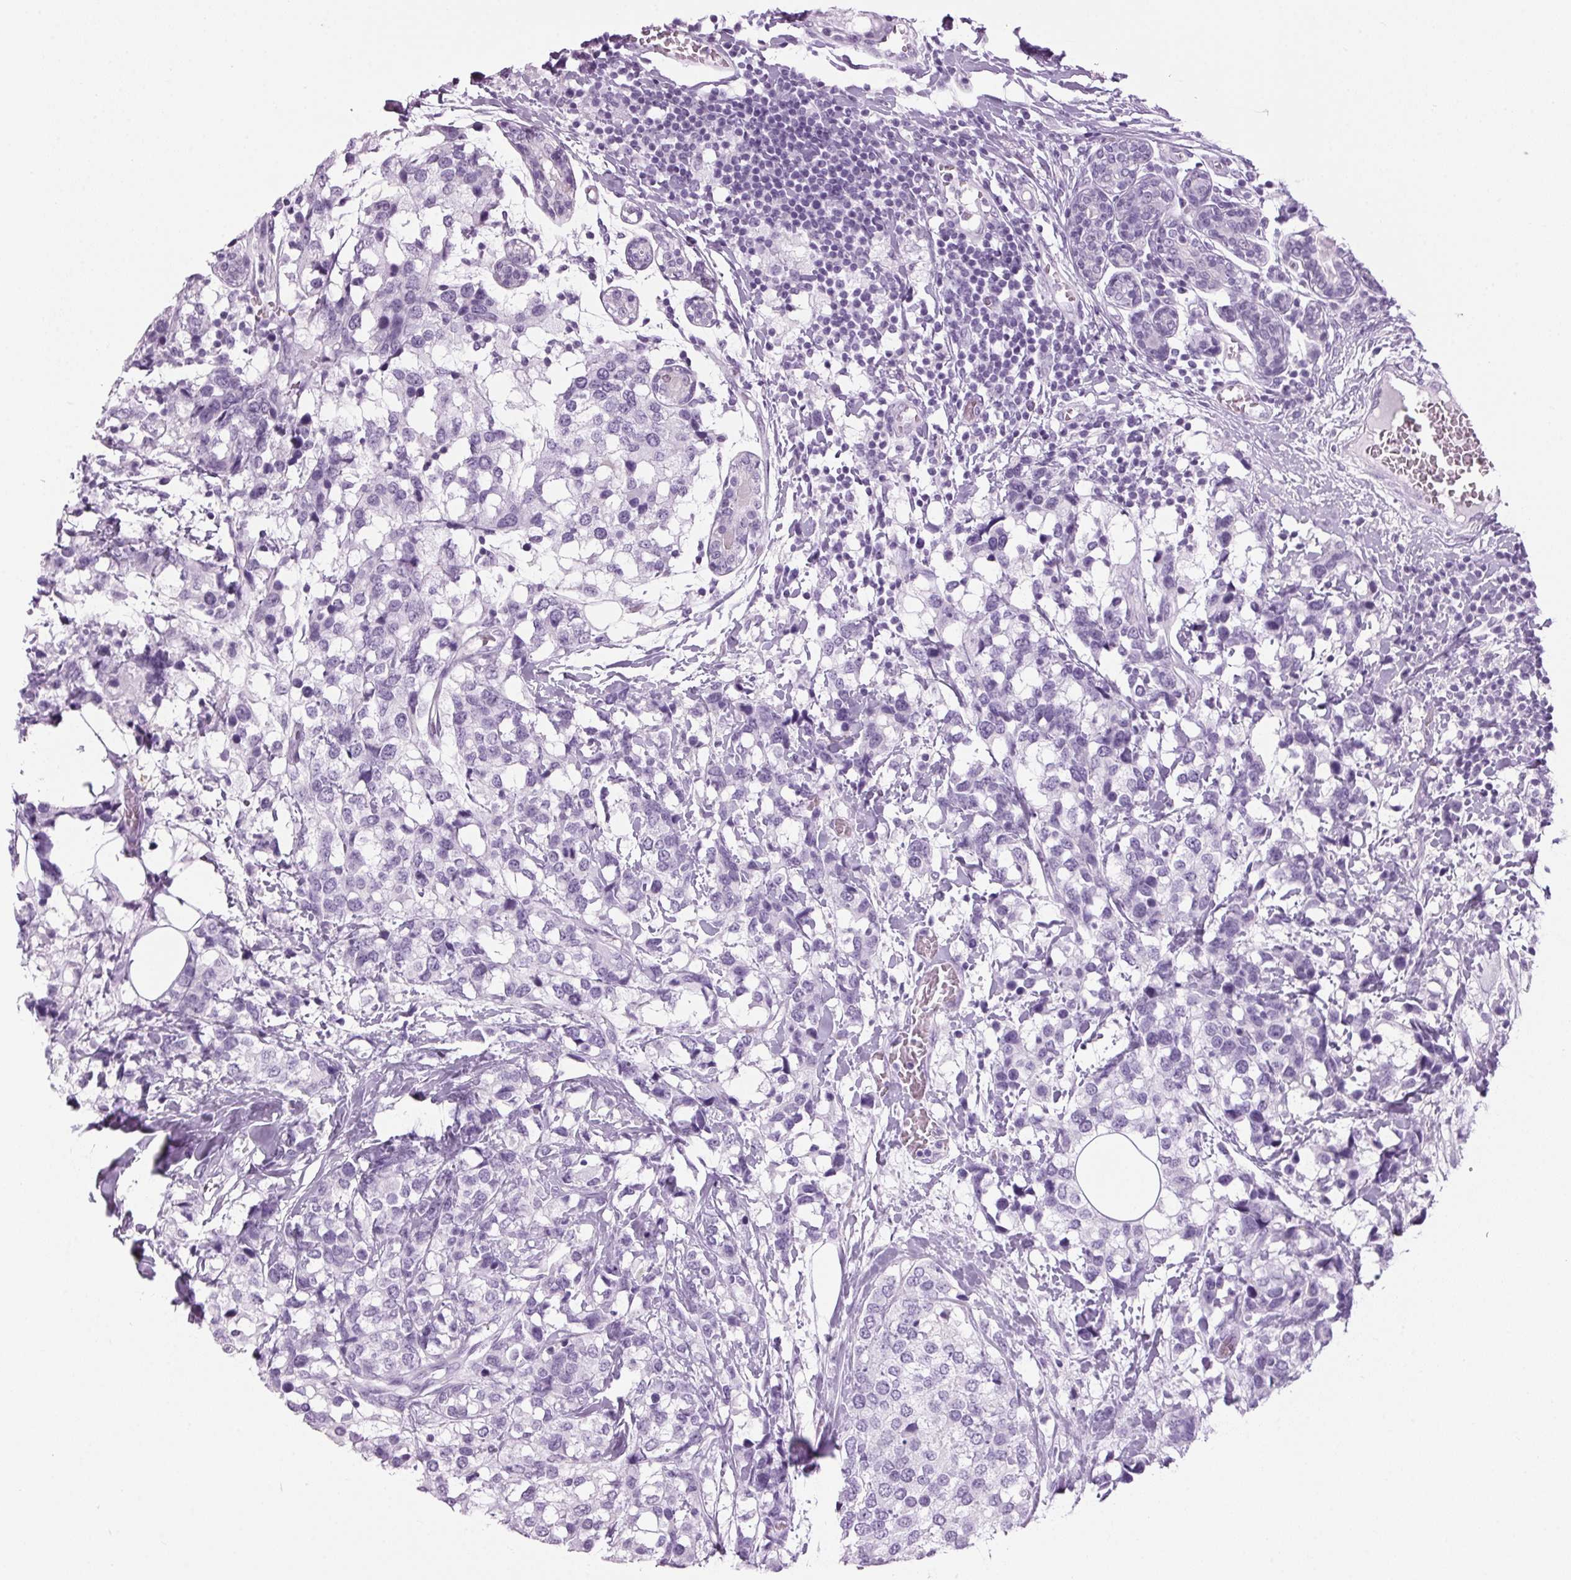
{"staining": {"intensity": "negative", "quantity": "none", "location": "none"}, "tissue": "breast cancer", "cell_type": "Tumor cells", "image_type": "cancer", "snomed": [{"axis": "morphology", "description": "Lobular carcinoma"}, {"axis": "topography", "description": "Breast"}], "caption": "DAB (3,3'-diaminobenzidine) immunohistochemical staining of breast lobular carcinoma reveals no significant expression in tumor cells.", "gene": "PPP1R1A", "patient": {"sex": "female", "age": 59}}